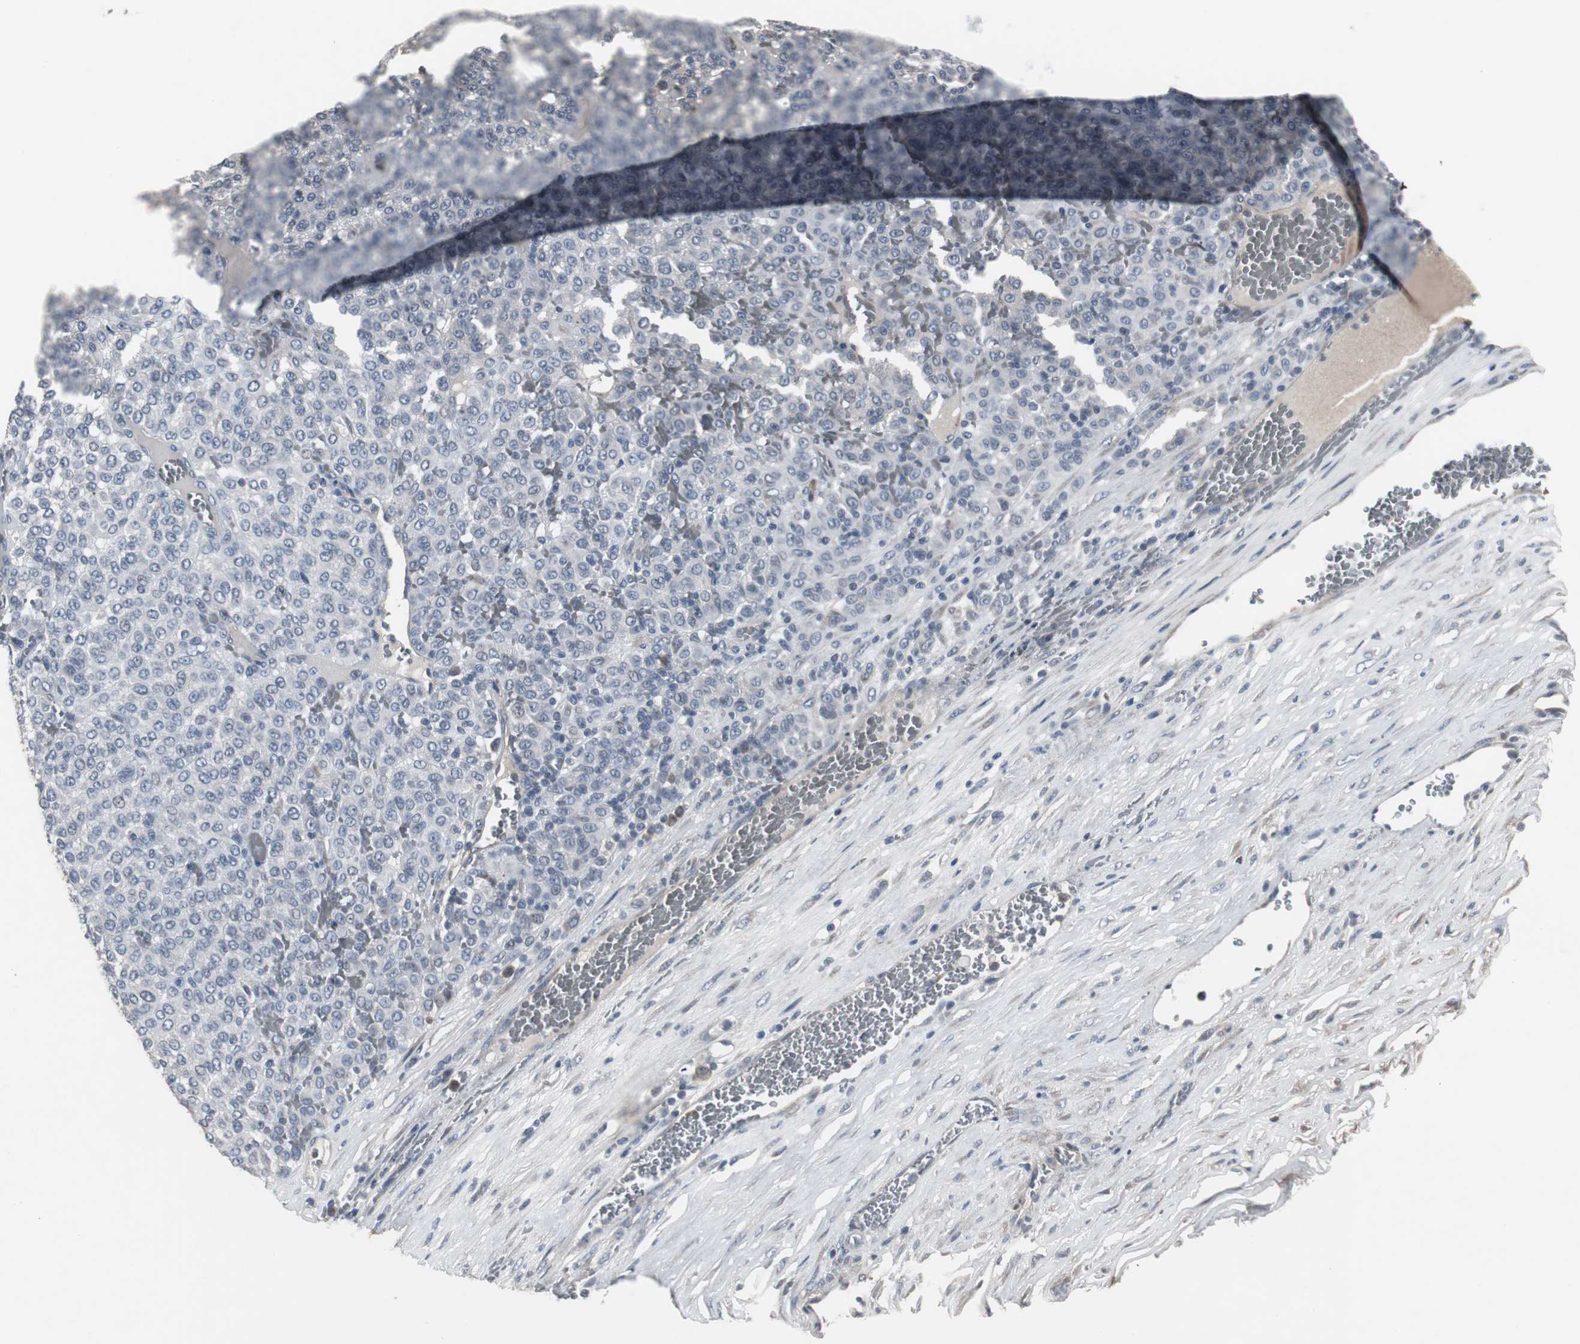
{"staining": {"intensity": "negative", "quantity": "none", "location": "none"}, "tissue": "melanoma", "cell_type": "Tumor cells", "image_type": "cancer", "snomed": [{"axis": "morphology", "description": "Malignant melanoma, Metastatic site"}, {"axis": "topography", "description": "Pancreas"}], "caption": "A high-resolution image shows immunohistochemistry staining of malignant melanoma (metastatic site), which demonstrates no significant positivity in tumor cells. (Stains: DAB (3,3'-diaminobenzidine) immunohistochemistry (IHC) with hematoxylin counter stain, Microscopy: brightfield microscopy at high magnification).", "gene": "ACAA1", "patient": {"sex": "female", "age": 30}}